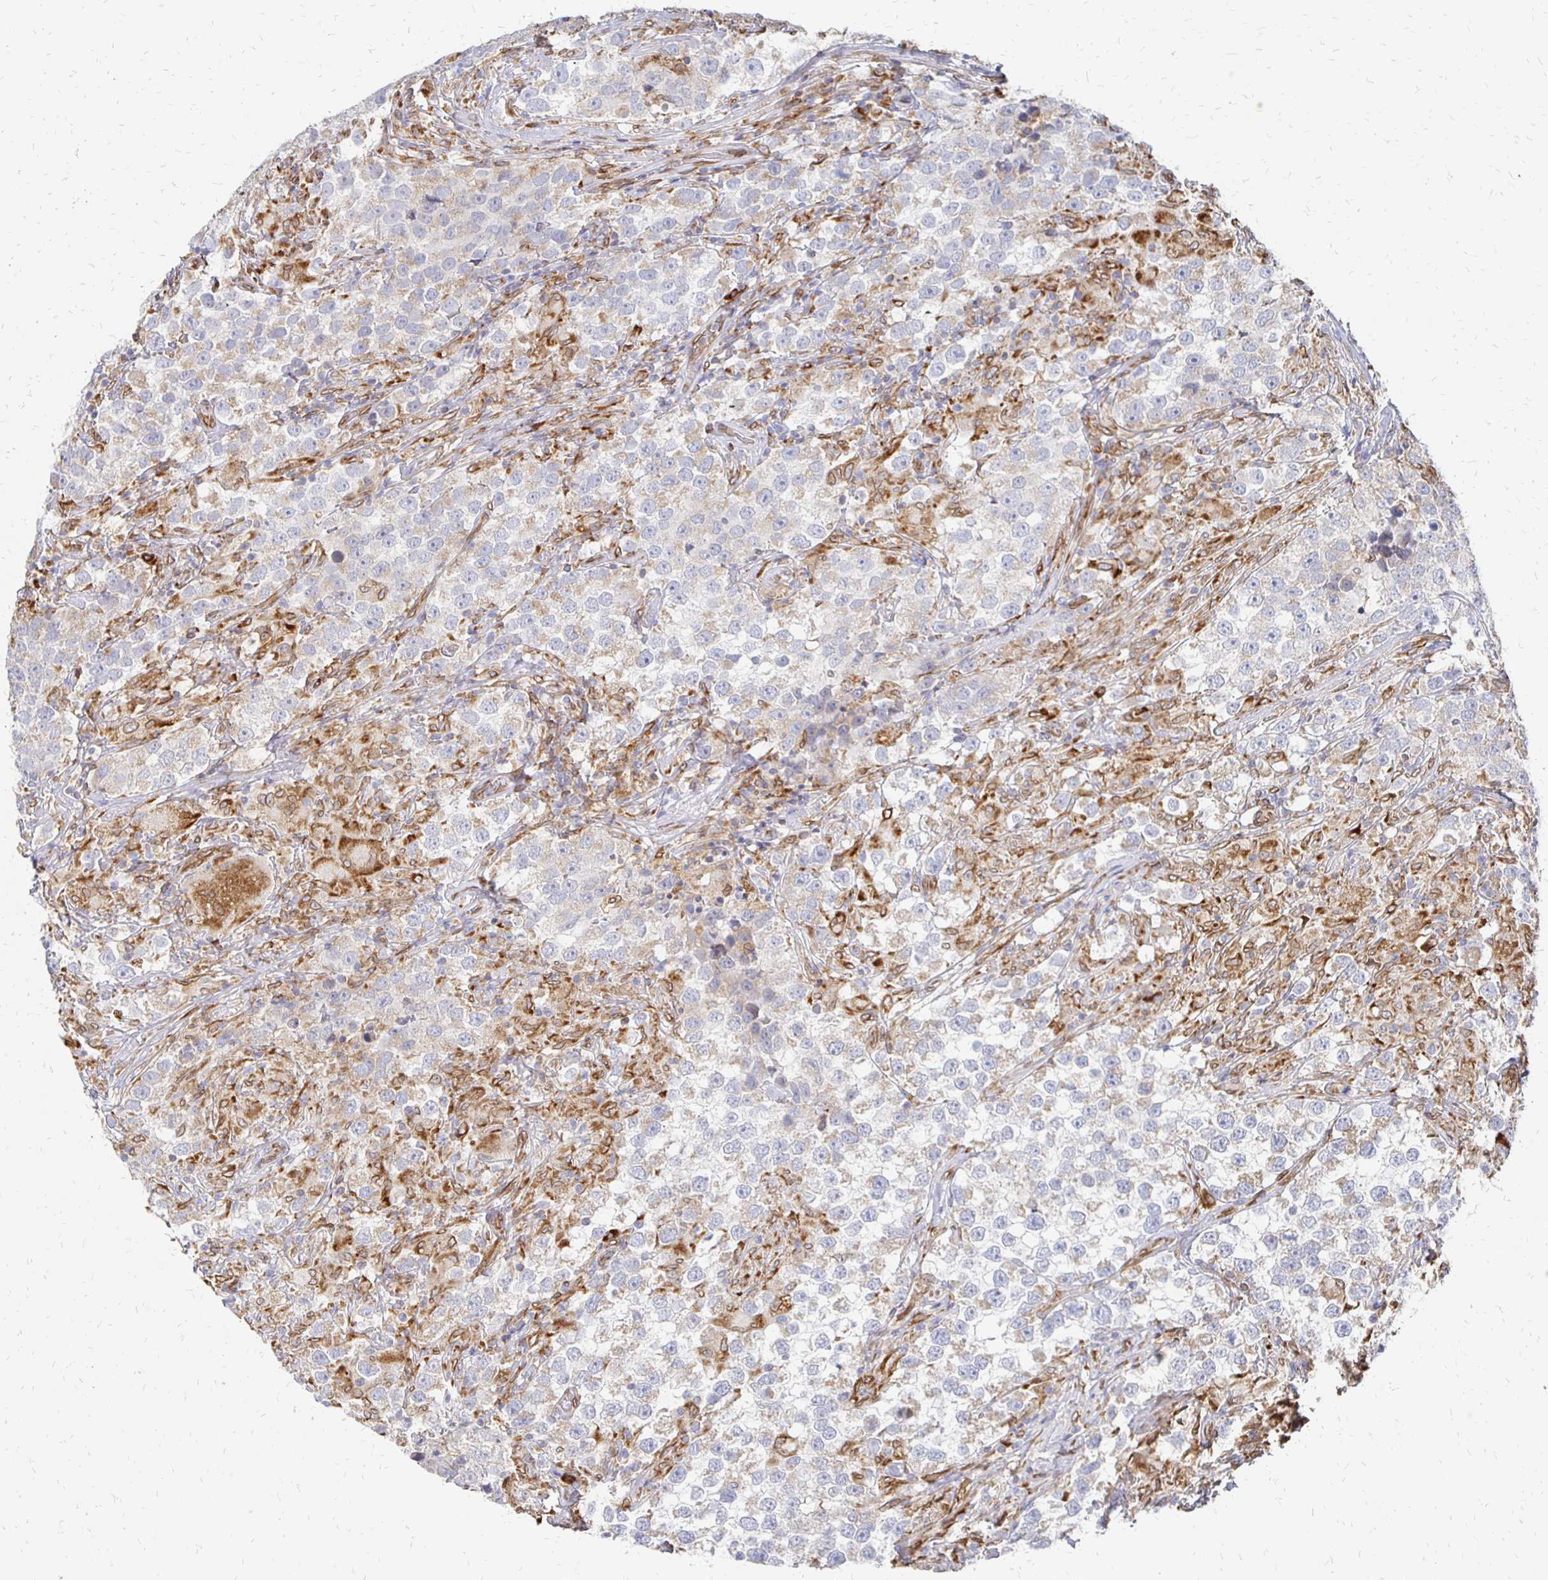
{"staining": {"intensity": "weak", "quantity": "<25%", "location": "cytoplasmic/membranous"}, "tissue": "testis cancer", "cell_type": "Tumor cells", "image_type": "cancer", "snomed": [{"axis": "morphology", "description": "Seminoma, NOS"}, {"axis": "topography", "description": "Testis"}], "caption": "Human testis cancer (seminoma) stained for a protein using IHC displays no expression in tumor cells.", "gene": "PELI3", "patient": {"sex": "male", "age": 46}}